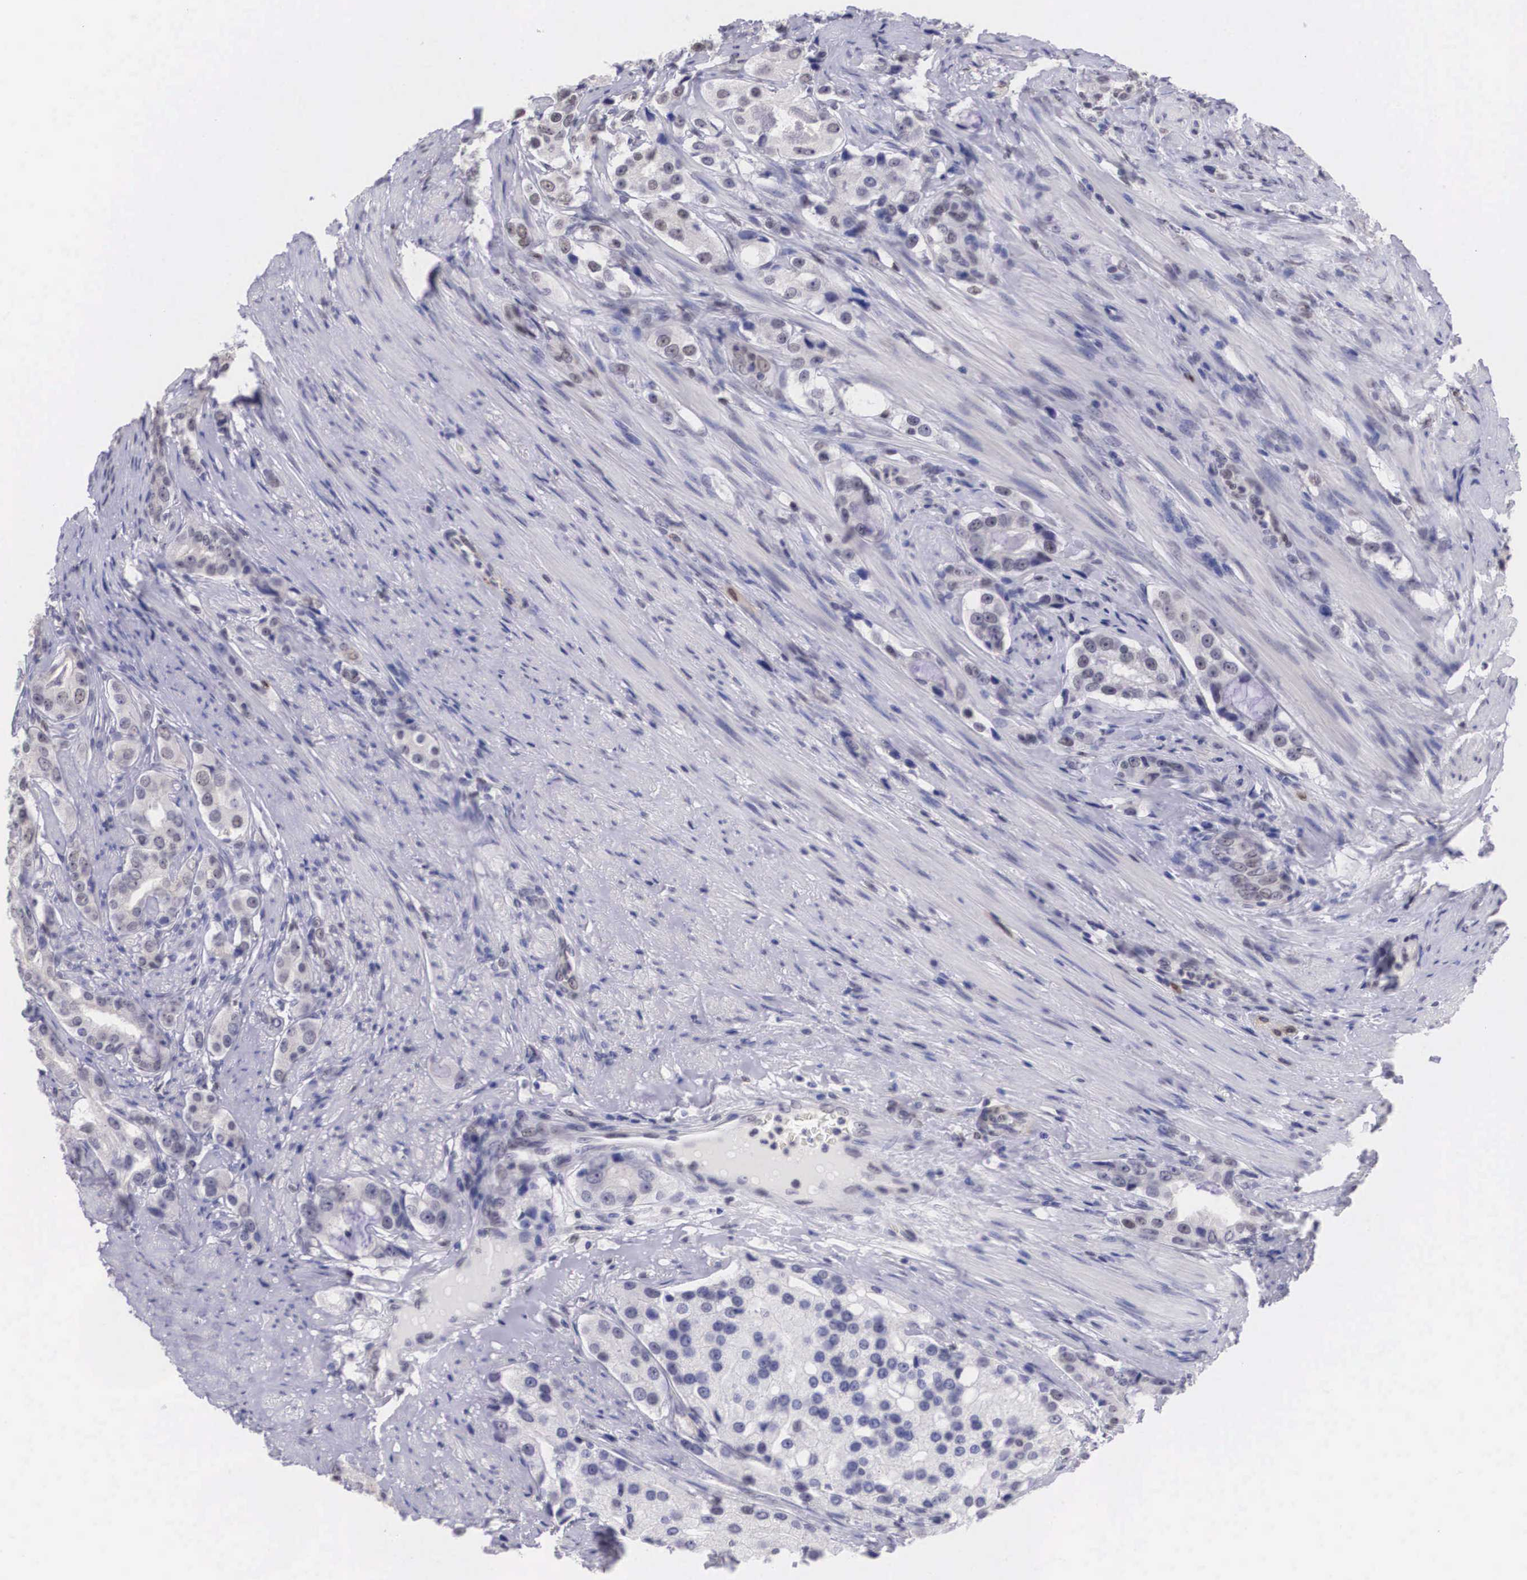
{"staining": {"intensity": "weak", "quantity": "<25%", "location": "nuclear"}, "tissue": "prostate cancer", "cell_type": "Tumor cells", "image_type": "cancer", "snomed": [{"axis": "morphology", "description": "Adenocarcinoma, Medium grade"}, {"axis": "topography", "description": "Prostate"}], "caption": "Image shows no significant protein staining in tumor cells of adenocarcinoma (medium-grade) (prostate).", "gene": "ETV6", "patient": {"sex": "male", "age": 72}}